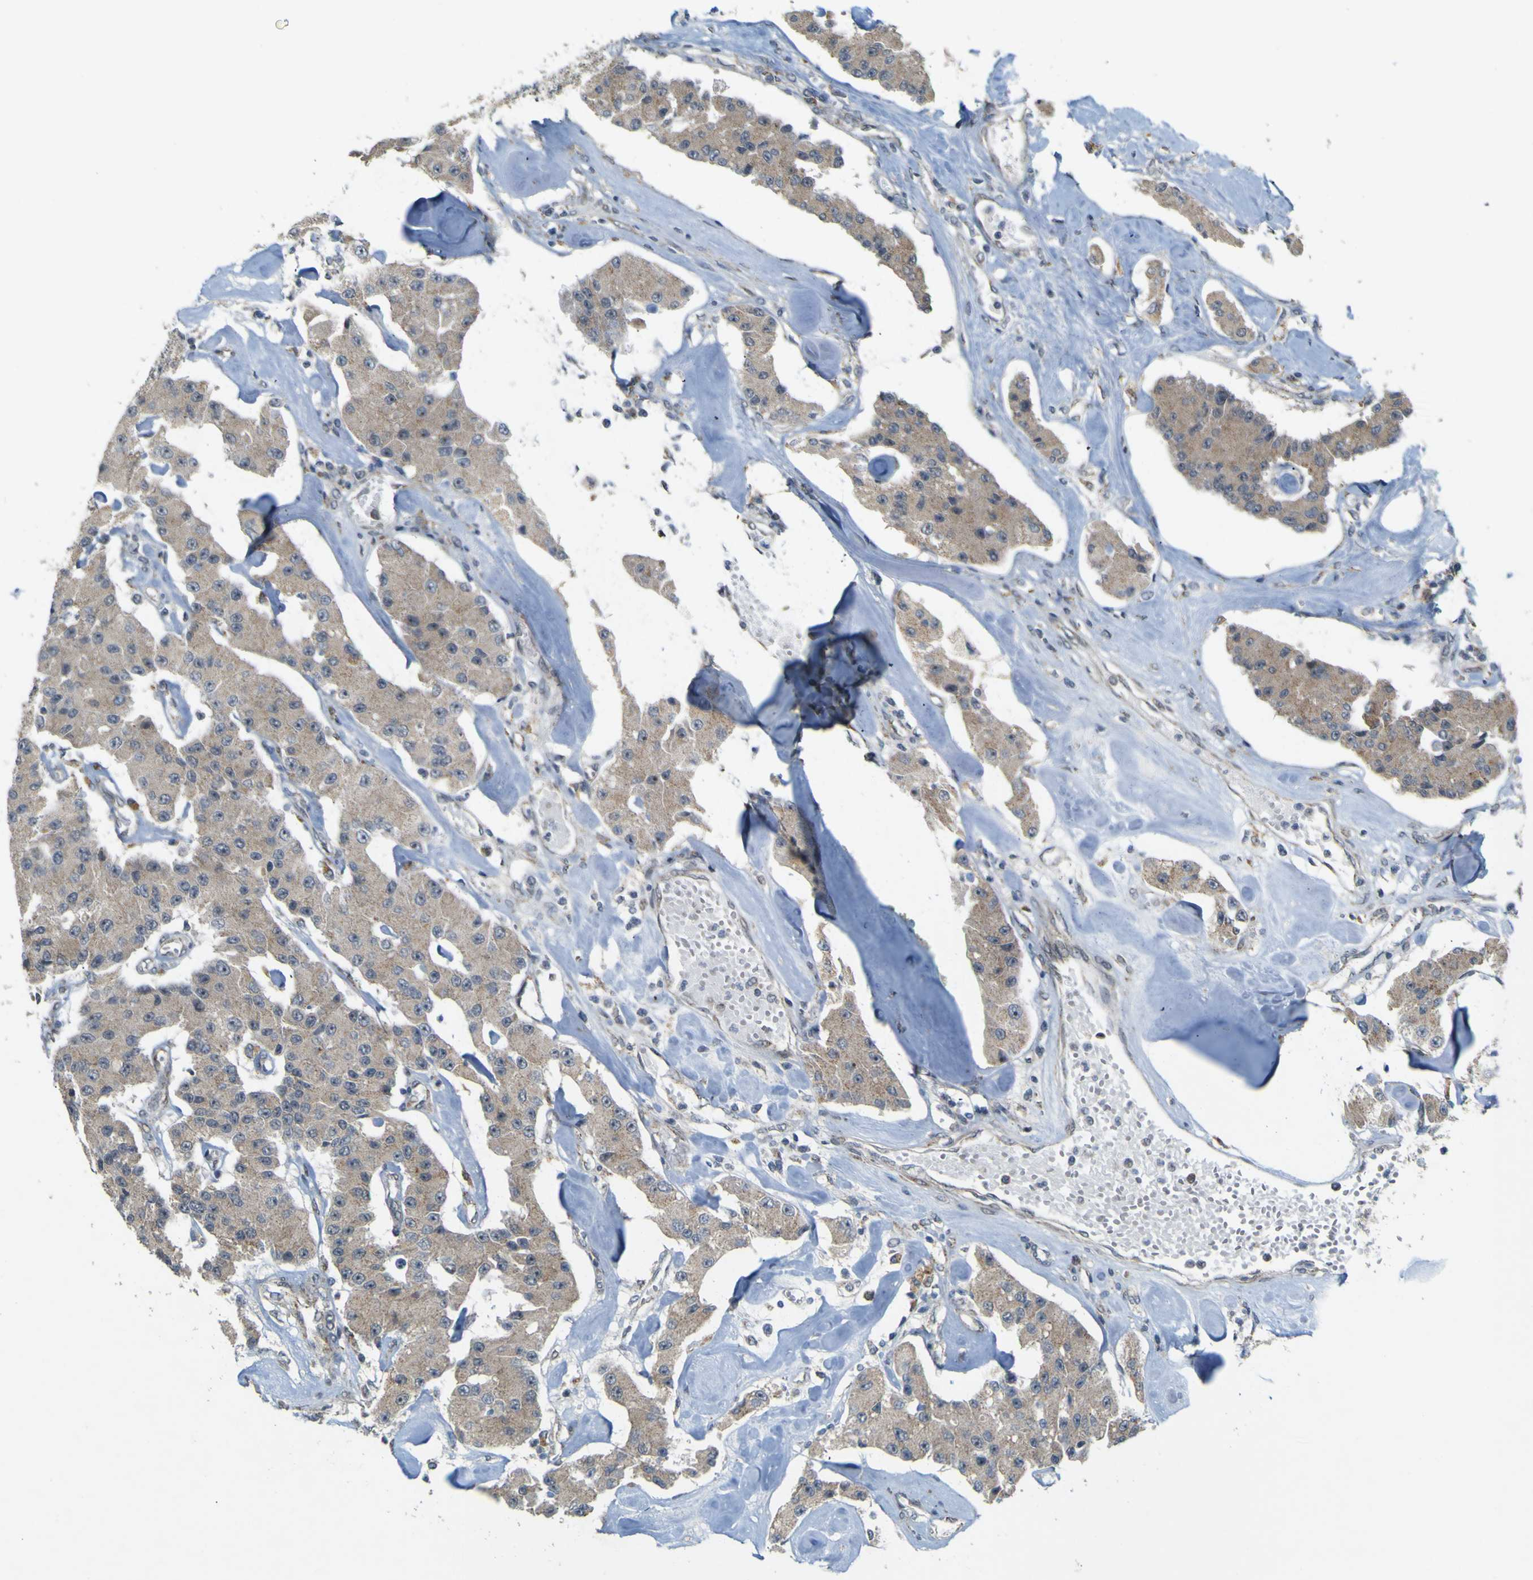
{"staining": {"intensity": "moderate", "quantity": ">75%", "location": "cytoplasmic/membranous"}, "tissue": "carcinoid", "cell_type": "Tumor cells", "image_type": "cancer", "snomed": [{"axis": "morphology", "description": "Carcinoid, malignant, NOS"}, {"axis": "topography", "description": "Pancreas"}], "caption": "Immunohistochemical staining of human carcinoid shows medium levels of moderate cytoplasmic/membranous positivity in about >75% of tumor cells.", "gene": "ACBD5", "patient": {"sex": "male", "age": 41}}